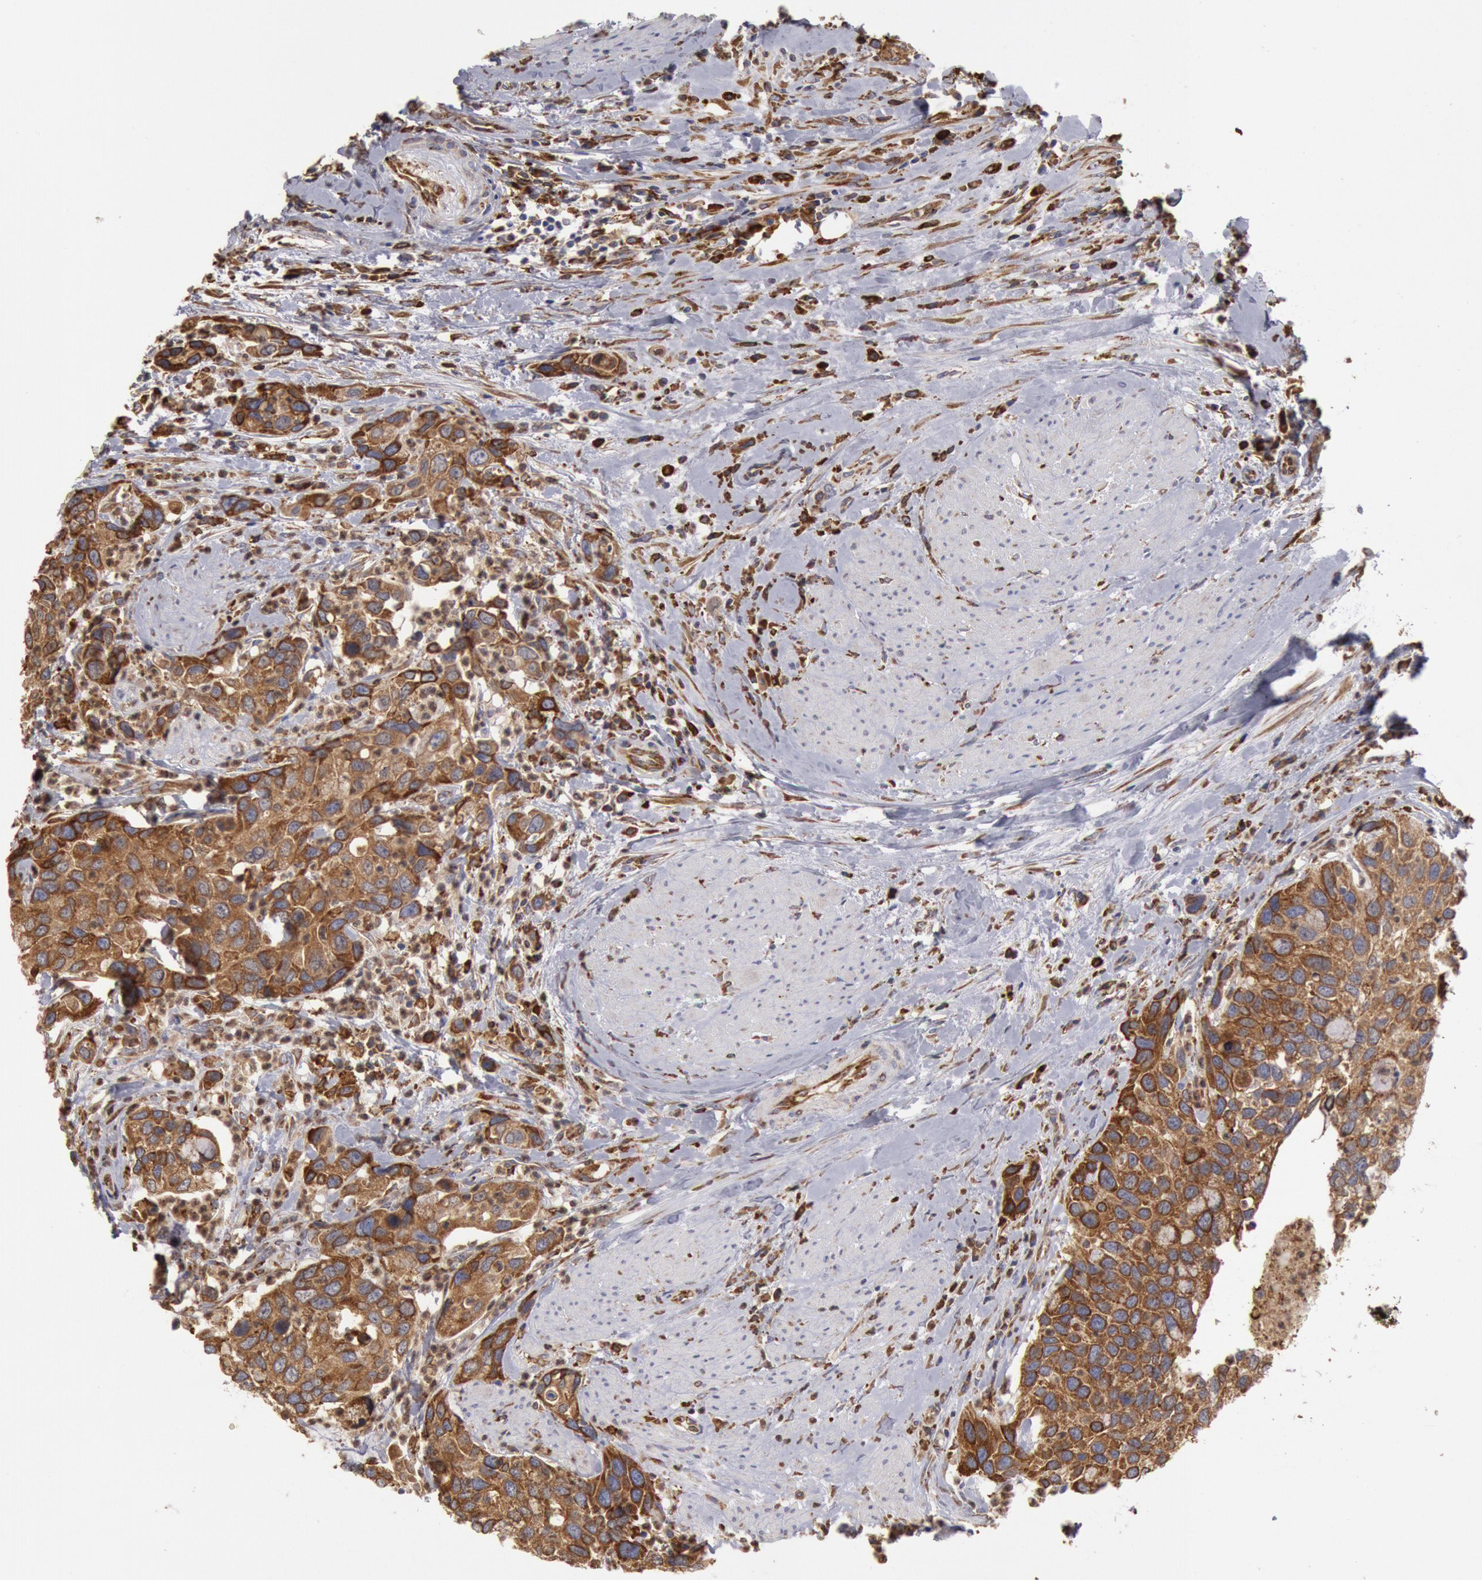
{"staining": {"intensity": "moderate", "quantity": ">75%", "location": "cytoplasmic/membranous"}, "tissue": "urothelial cancer", "cell_type": "Tumor cells", "image_type": "cancer", "snomed": [{"axis": "morphology", "description": "Urothelial carcinoma, High grade"}, {"axis": "topography", "description": "Urinary bladder"}], "caption": "Immunohistochemistry (IHC) (DAB (3,3'-diaminobenzidine)) staining of human urothelial carcinoma (high-grade) shows moderate cytoplasmic/membranous protein staining in approximately >75% of tumor cells.", "gene": "ERP44", "patient": {"sex": "male", "age": 66}}